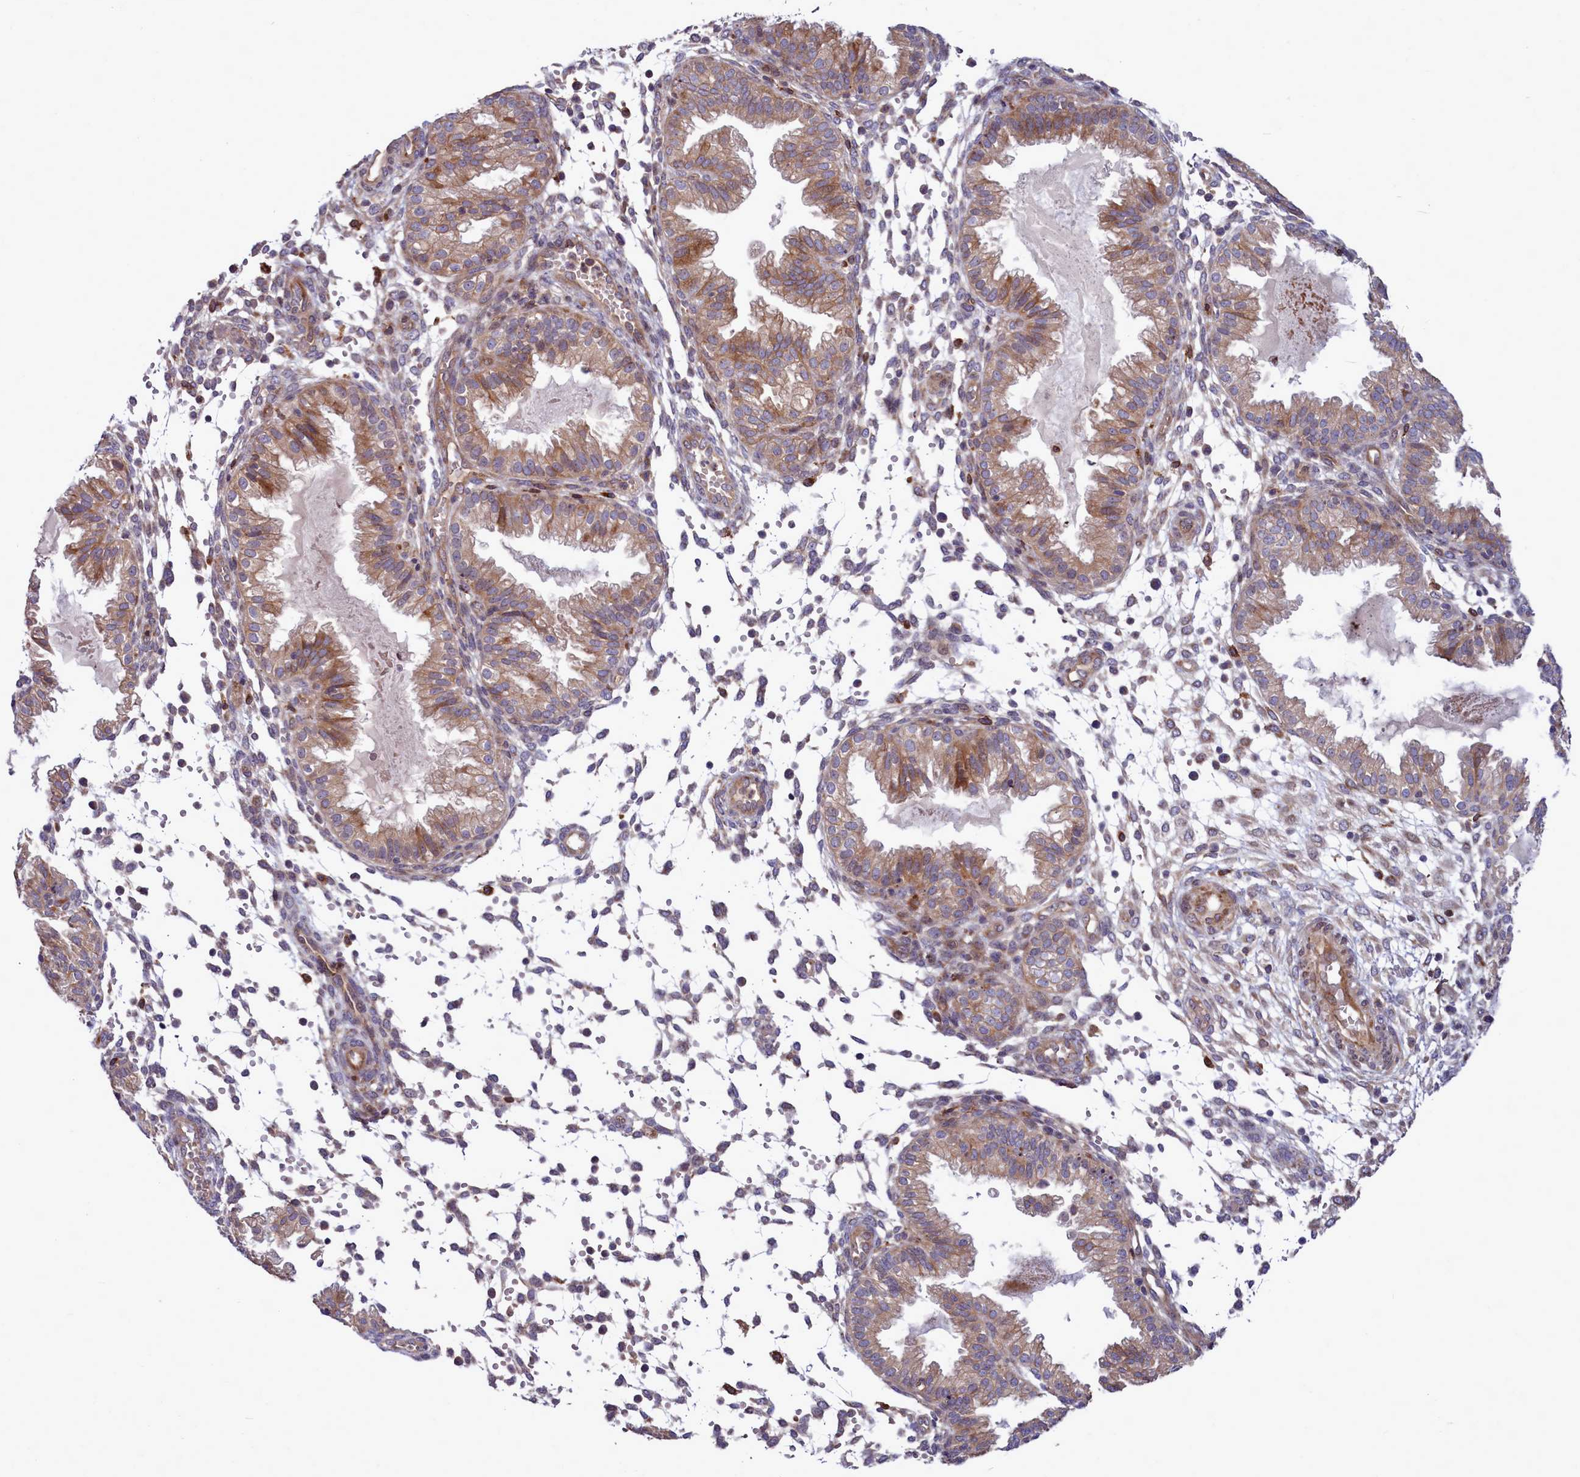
{"staining": {"intensity": "negative", "quantity": "none", "location": "none"}, "tissue": "endometrium", "cell_type": "Cells in endometrial stroma", "image_type": "normal", "snomed": [{"axis": "morphology", "description": "Normal tissue, NOS"}, {"axis": "topography", "description": "Endometrium"}], "caption": "The micrograph shows no significant staining in cells in endometrial stroma of endometrium. (Stains: DAB IHC with hematoxylin counter stain, Microscopy: brightfield microscopy at high magnification).", "gene": "RAPGEF4", "patient": {"sex": "female", "age": 33}}